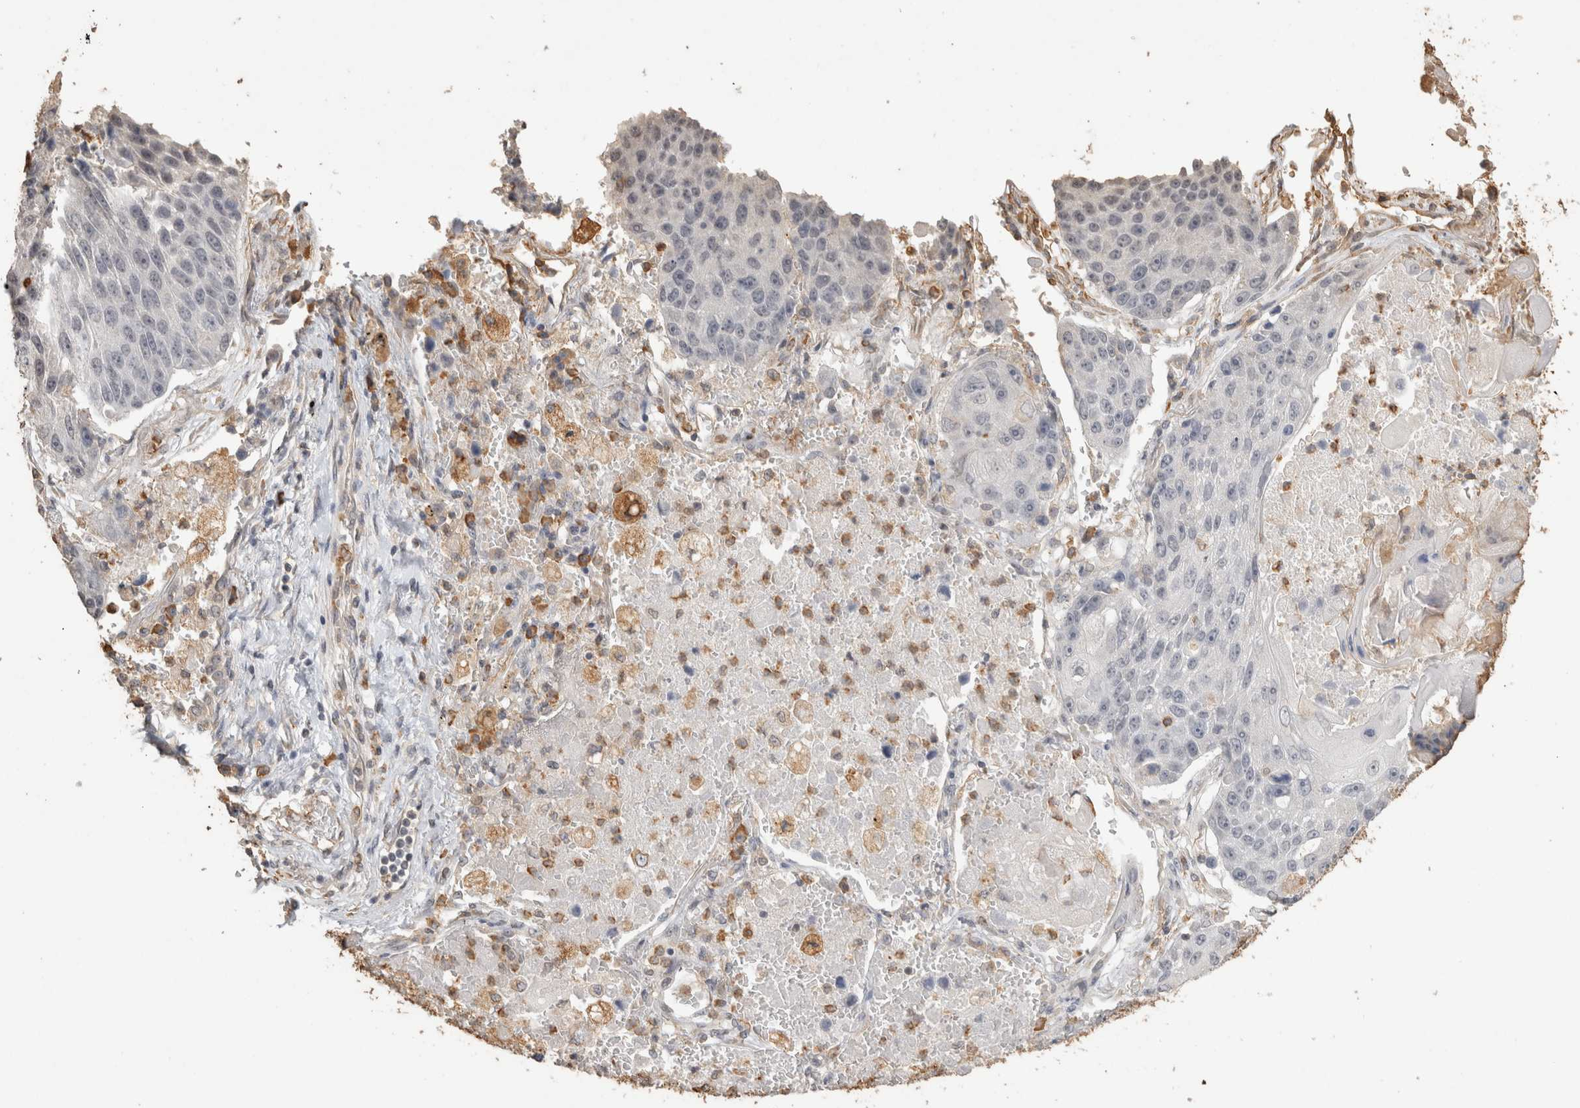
{"staining": {"intensity": "negative", "quantity": "none", "location": "none"}, "tissue": "lung cancer", "cell_type": "Tumor cells", "image_type": "cancer", "snomed": [{"axis": "morphology", "description": "Squamous cell carcinoma, NOS"}, {"axis": "topography", "description": "Lung"}], "caption": "Immunohistochemistry (IHC) histopathology image of neoplastic tissue: human lung cancer stained with DAB exhibits no significant protein positivity in tumor cells. (DAB immunohistochemistry (IHC) with hematoxylin counter stain).", "gene": "REPS2", "patient": {"sex": "male", "age": 61}}